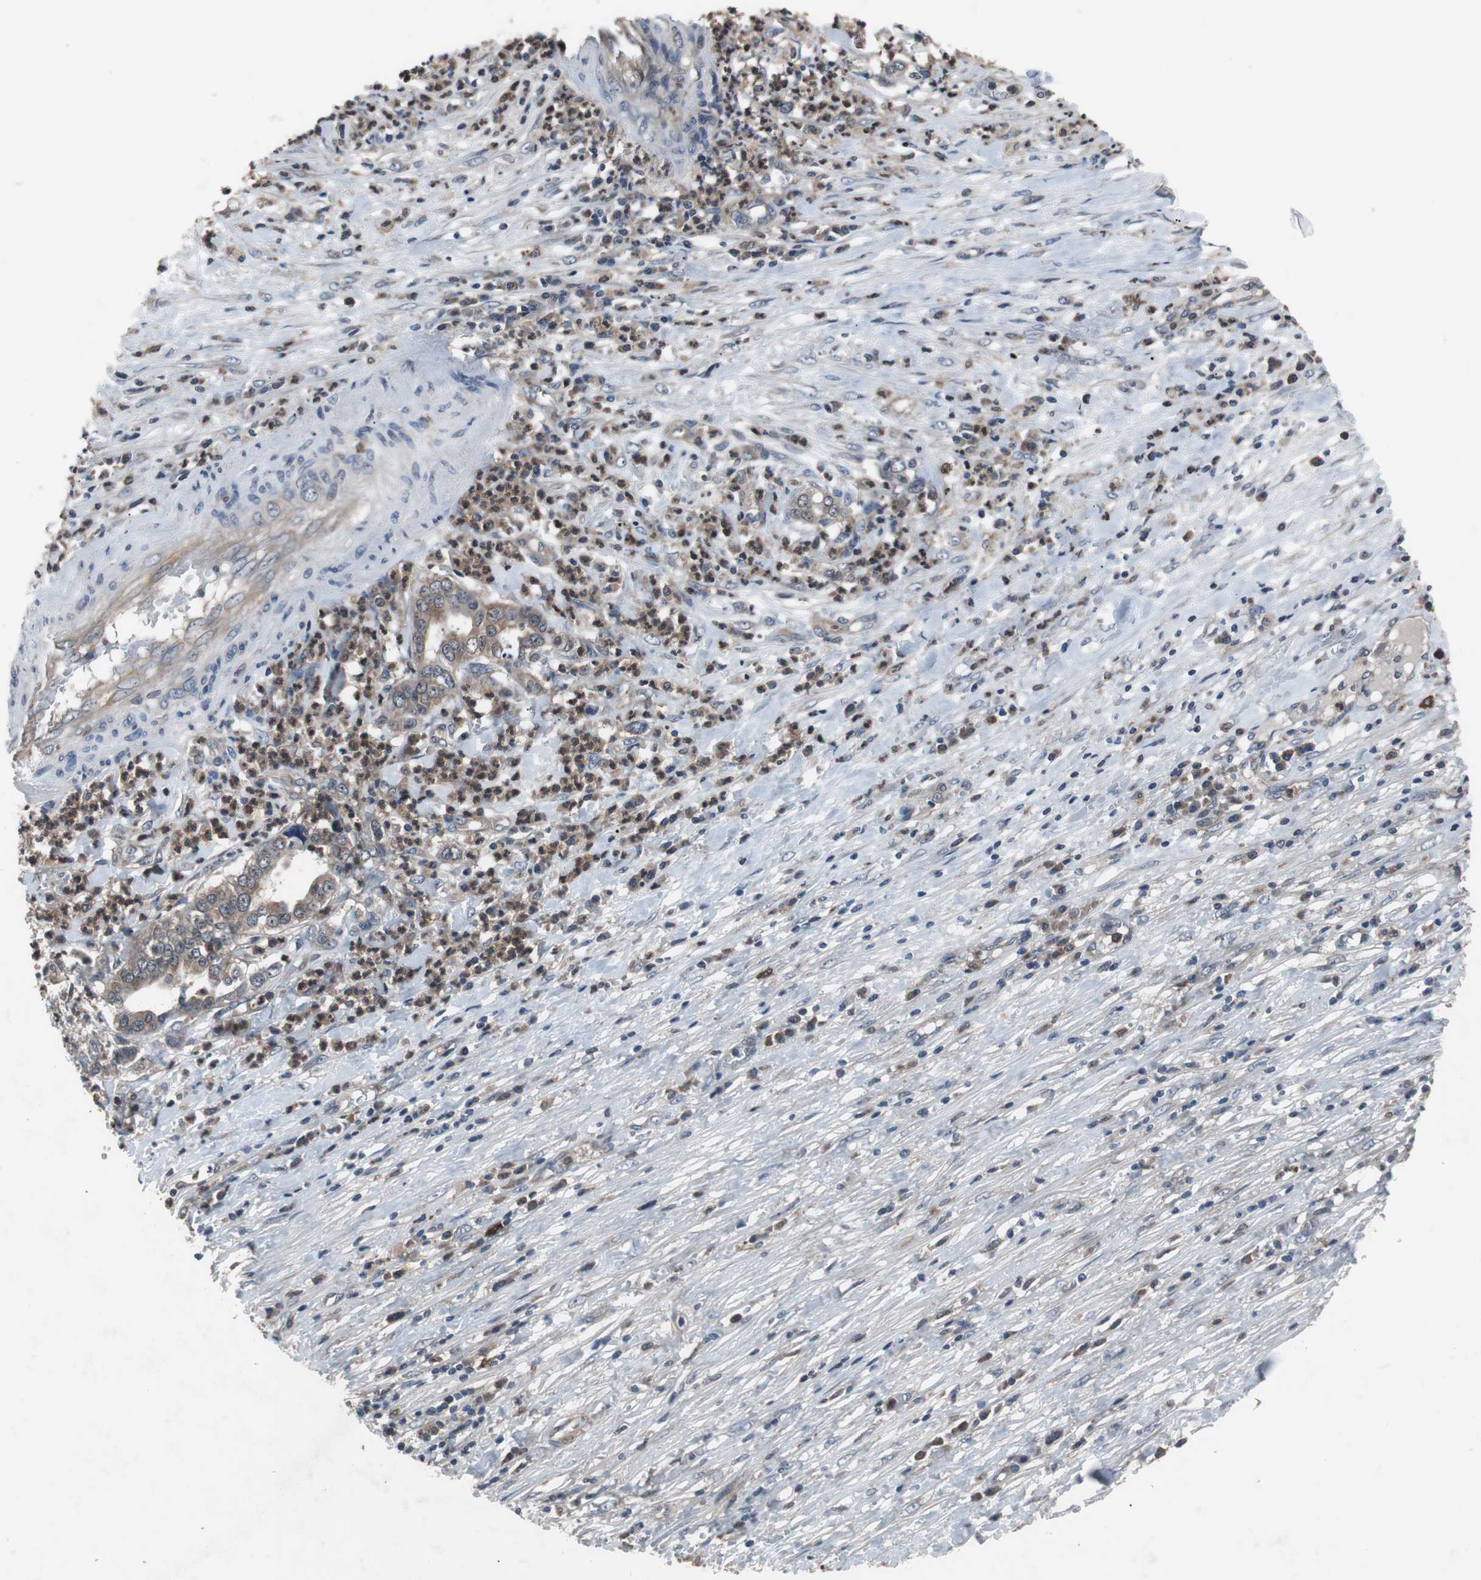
{"staining": {"intensity": "moderate", "quantity": ">75%", "location": "cytoplasmic/membranous"}, "tissue": "liver cancer", "cell_type": "Tumor cells", "image_type": "cancer", "snomed": [{"axis": "morphology", "description": "Cholangiocarcinoma"}, {"axis": "topography", "description": "Liver"}], "caption": "Immunohistochemistry (IHC) image of human cholangiocarcinoma (liver) stained for a protein (brown), which demonstrates medium levels of moderate cytoplasmic/membranous positivity in about >75% of tumor cells.", "gene": "PAK1", "patient": {"sex": "female", "age": 61}}